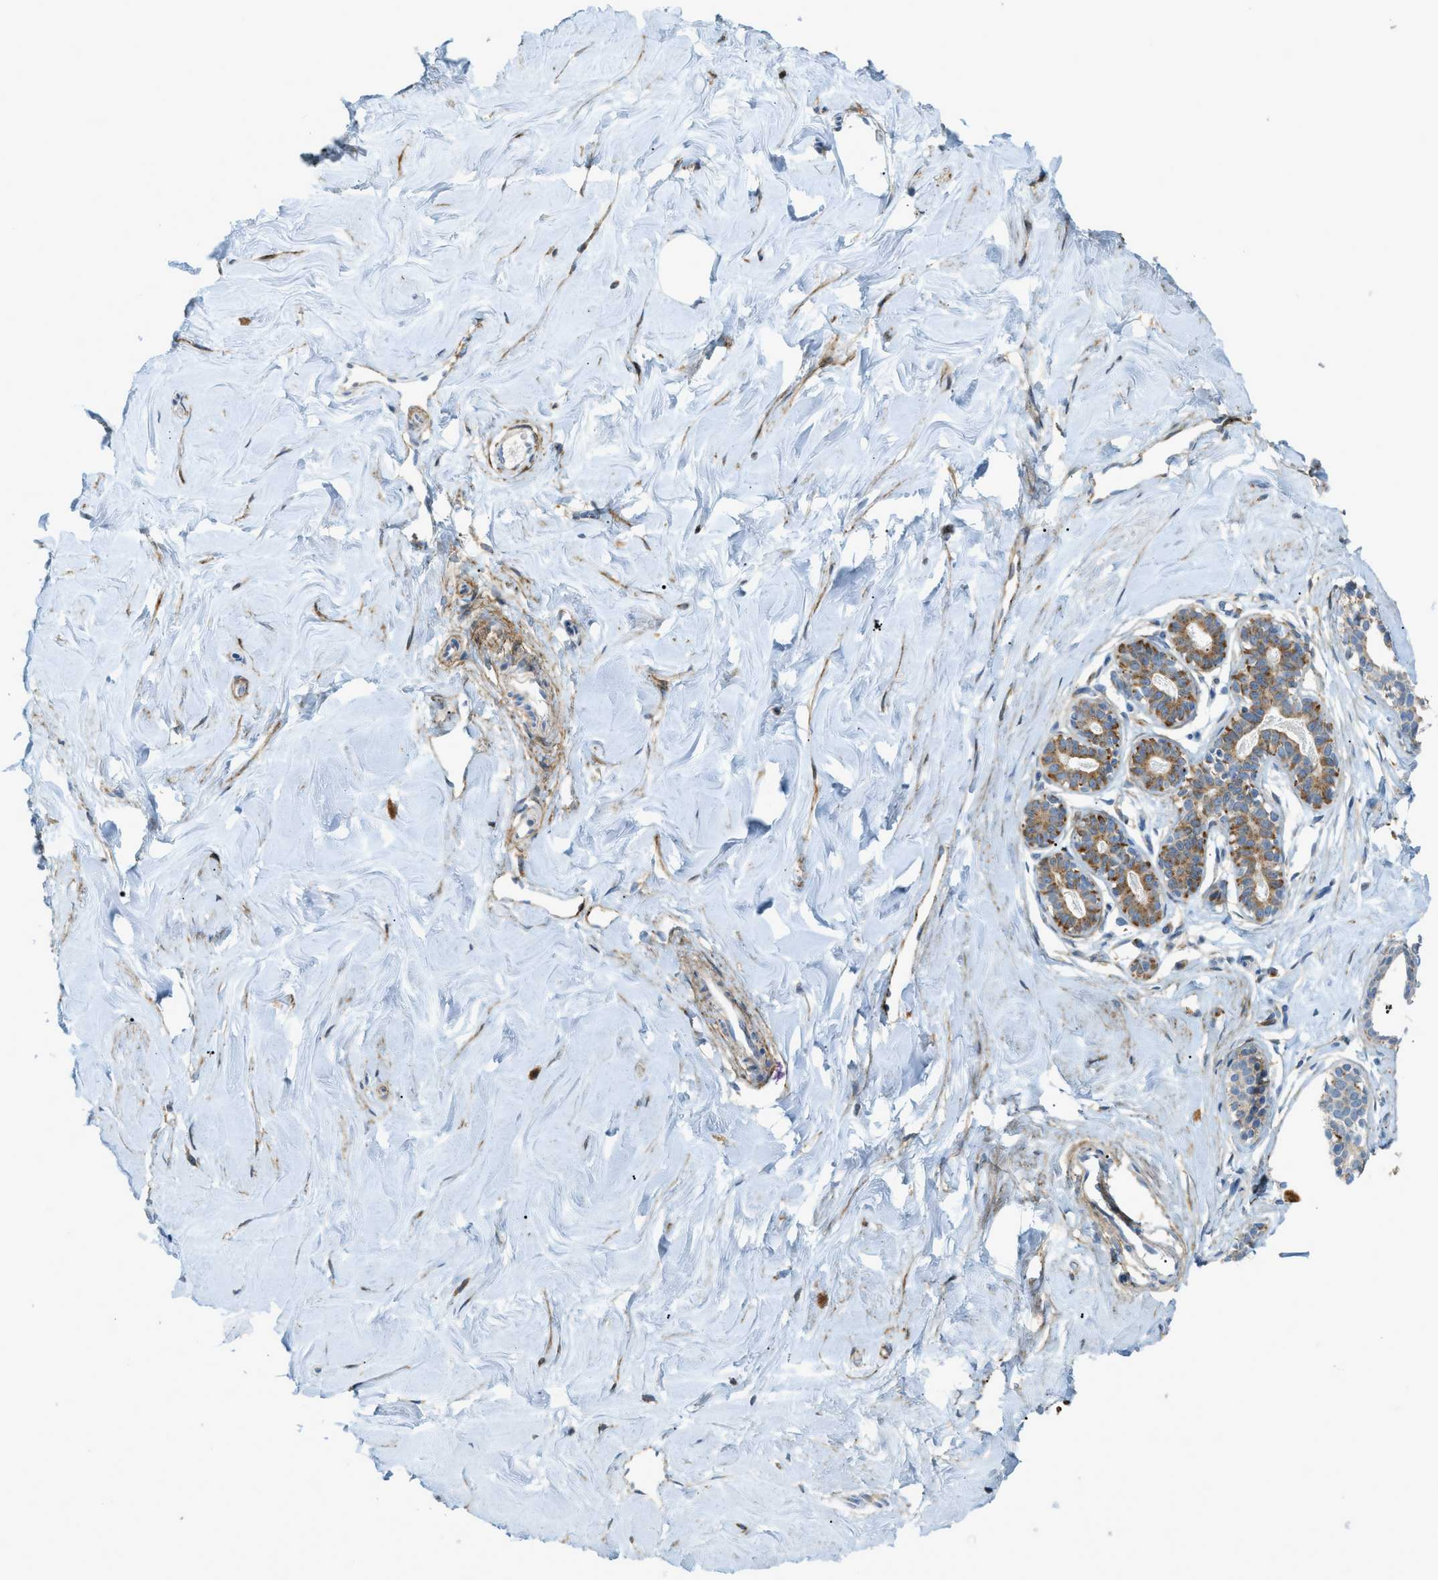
{"staining": {"intensity": "negative", "quantity": "none", "location": "none"}, "tissue": "breast", "cell_type": "Adipocytes", "image_type": "normal", "snomed": [{"axis": "morphology", "description": "Normal tissue, NOS"}, {"axis": "topography", "description": "Breast"}], "caption": "Adipocytes show no significant protein positivity in normal breast.", "gene": "LMBRD1", "patient": {"sex": "female", "age": 23}}